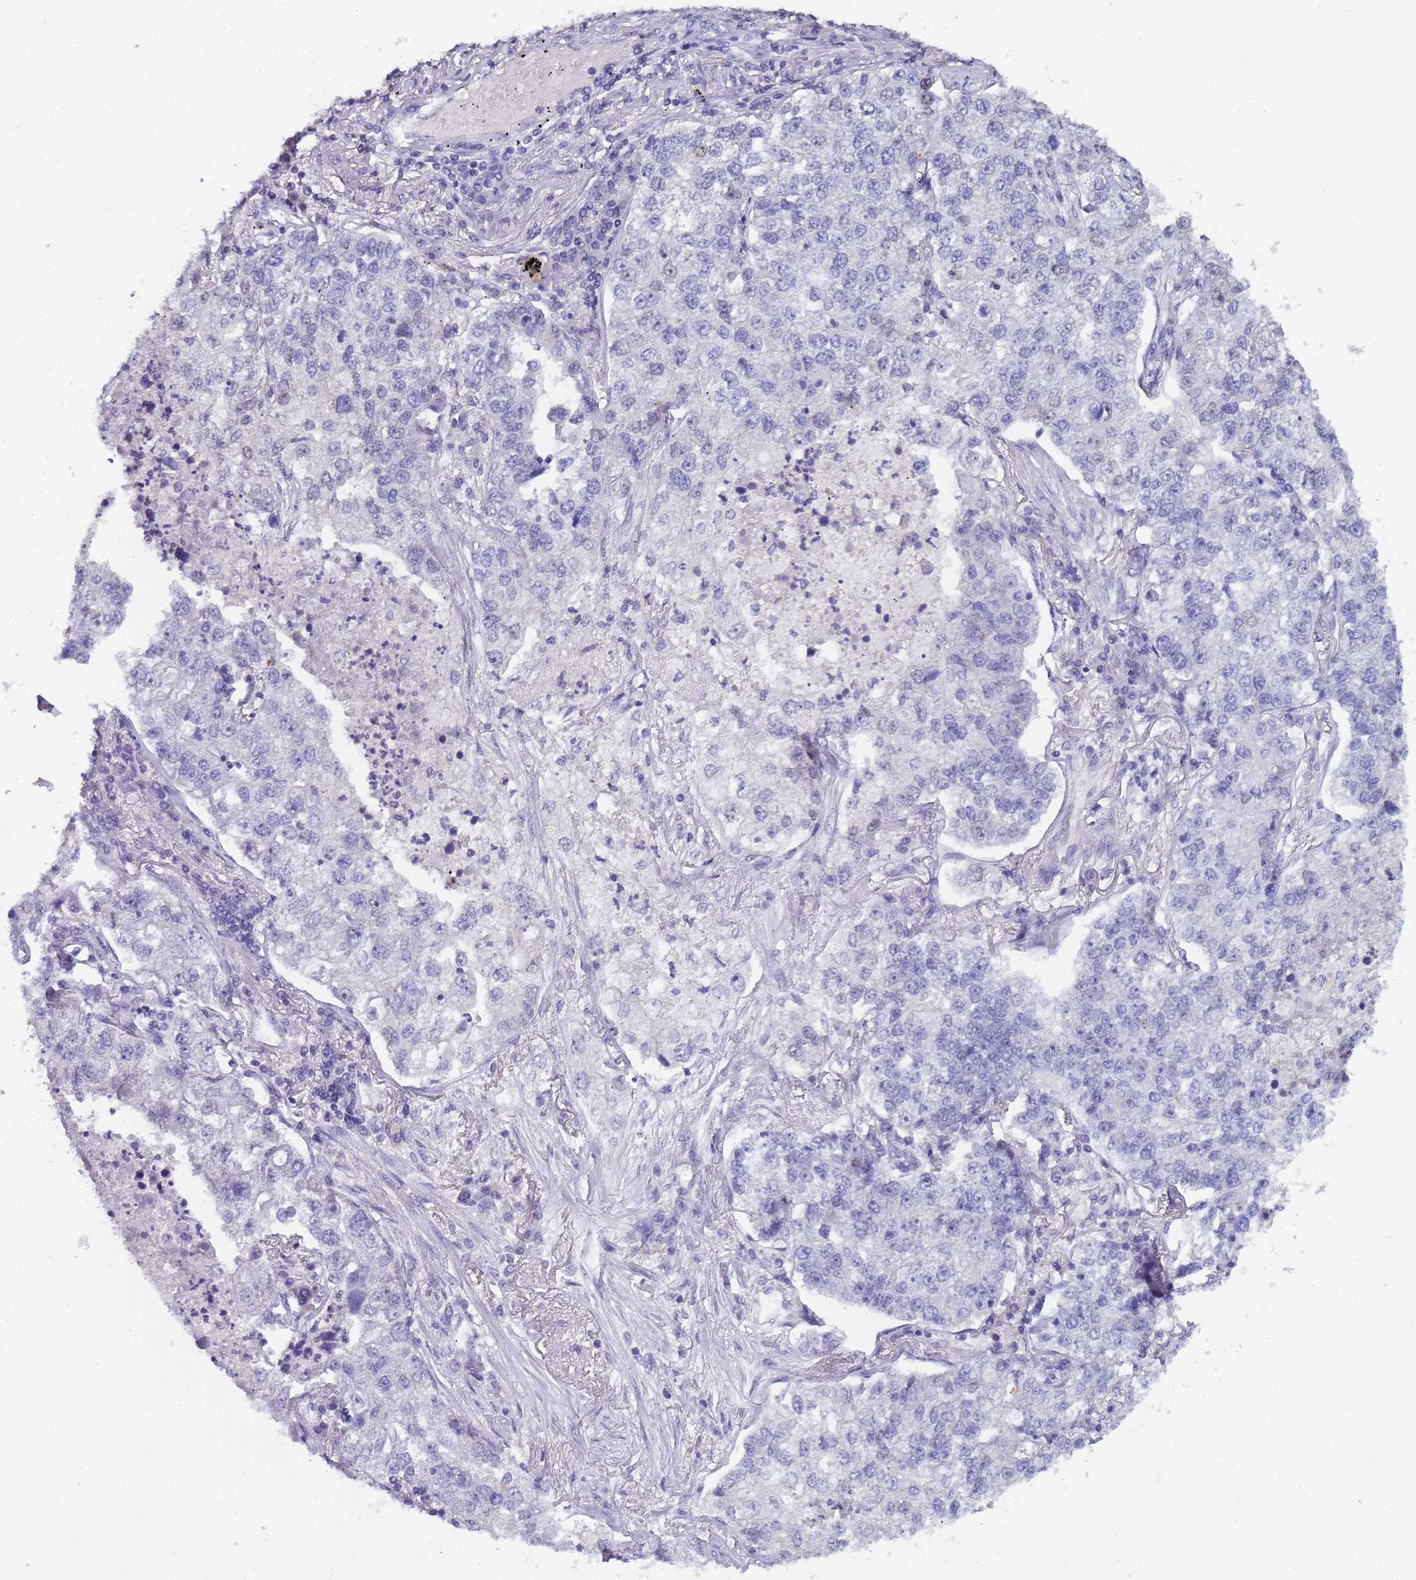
{"staining": {"intensity": "negative", "quantity": "none", "location": "none"}, "tissue": "lung cancer", "cell_type": "Tumor cells", "image_type": "cancer", "snomed": [{"axis": "morphology", "description": "Adenocarcinoma, NOS"}, {"axis": "topography", "description": "Lung"}], "caption": "A high-resolution image shows immunohistochemistry staining of lung adenocarcinoma, which demonstrates no significant positivity in tumor cells.", "gene": "CTRC", "patient": {"sex": "male", "age": 49}}